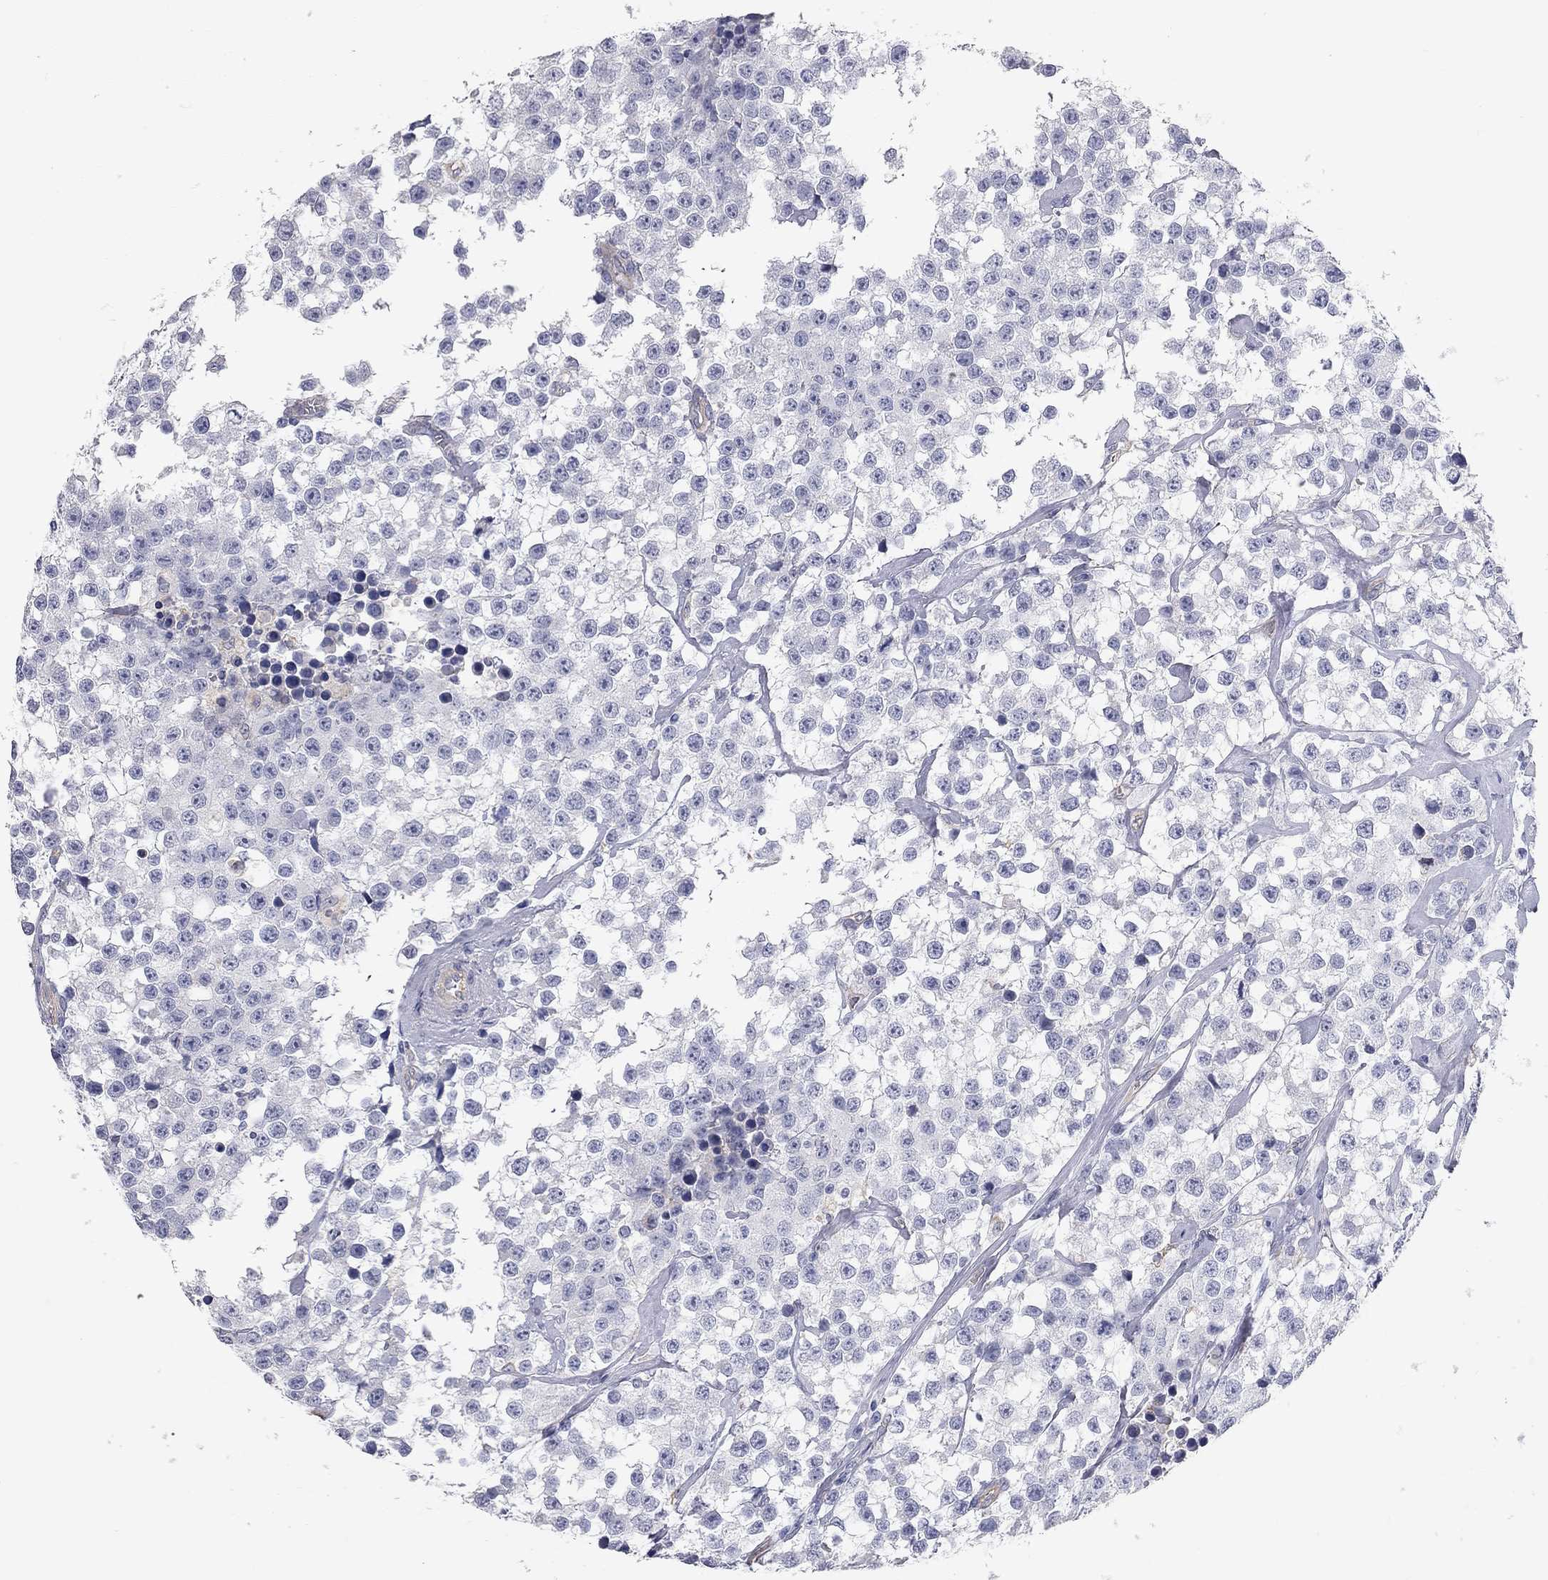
{"staining": {"intensity": "weak", "quantity": "<25%", "location": "cytoplasmic/membranous"}, "tissue": "testis cancer", "cell_type": "Tumor cells", "image_type": "cancer", "snomed": [{"axis": "morphology", "description": "Seminoma, NOS"}, {"axis": "topography", "description": "Testis"}], "caption": "The micrograph demonstrates no significant staining in tumor cells of seminoma (testis).", "gene": "C10orf90", "patient": {"sex": "male", "age": 59}}